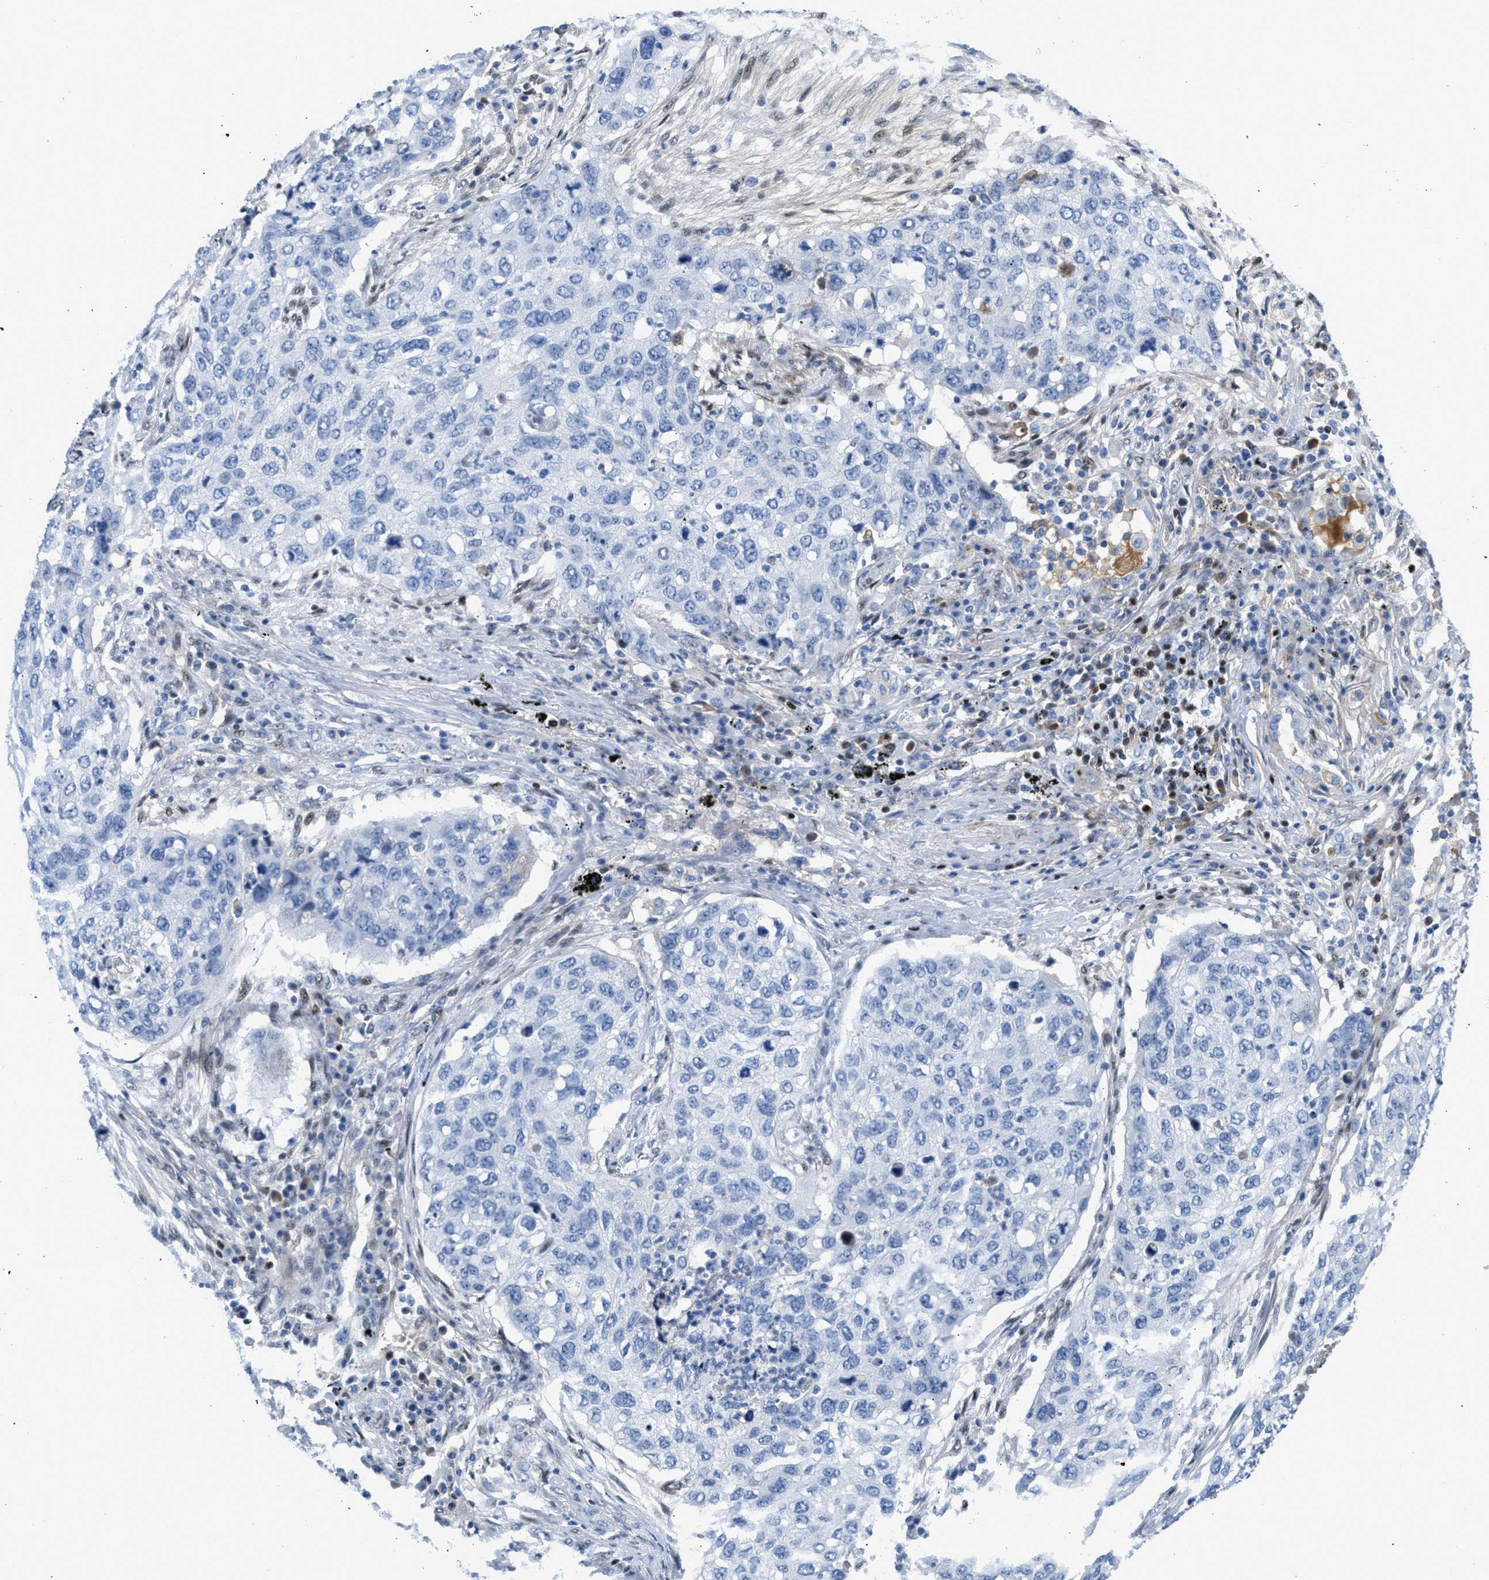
{"staining": {"intensity": "negative", "quantity": "none", "location": "none"}, "tissue": "lung cancer", "cell_type": "Tumor cells", "image_type": "cancer", "snomed": [{"axis": "morphology", "description": "Squamous cell carcinoma, NOS"}, {"axis": "topography", "description": "Lung"}], "caption": "DAB immunohistochemical staining of lung cancer demonstrates no significant expression in tumor cells.", "gene": "LEF1", "patient": {"sex": "female", "age": 63}}